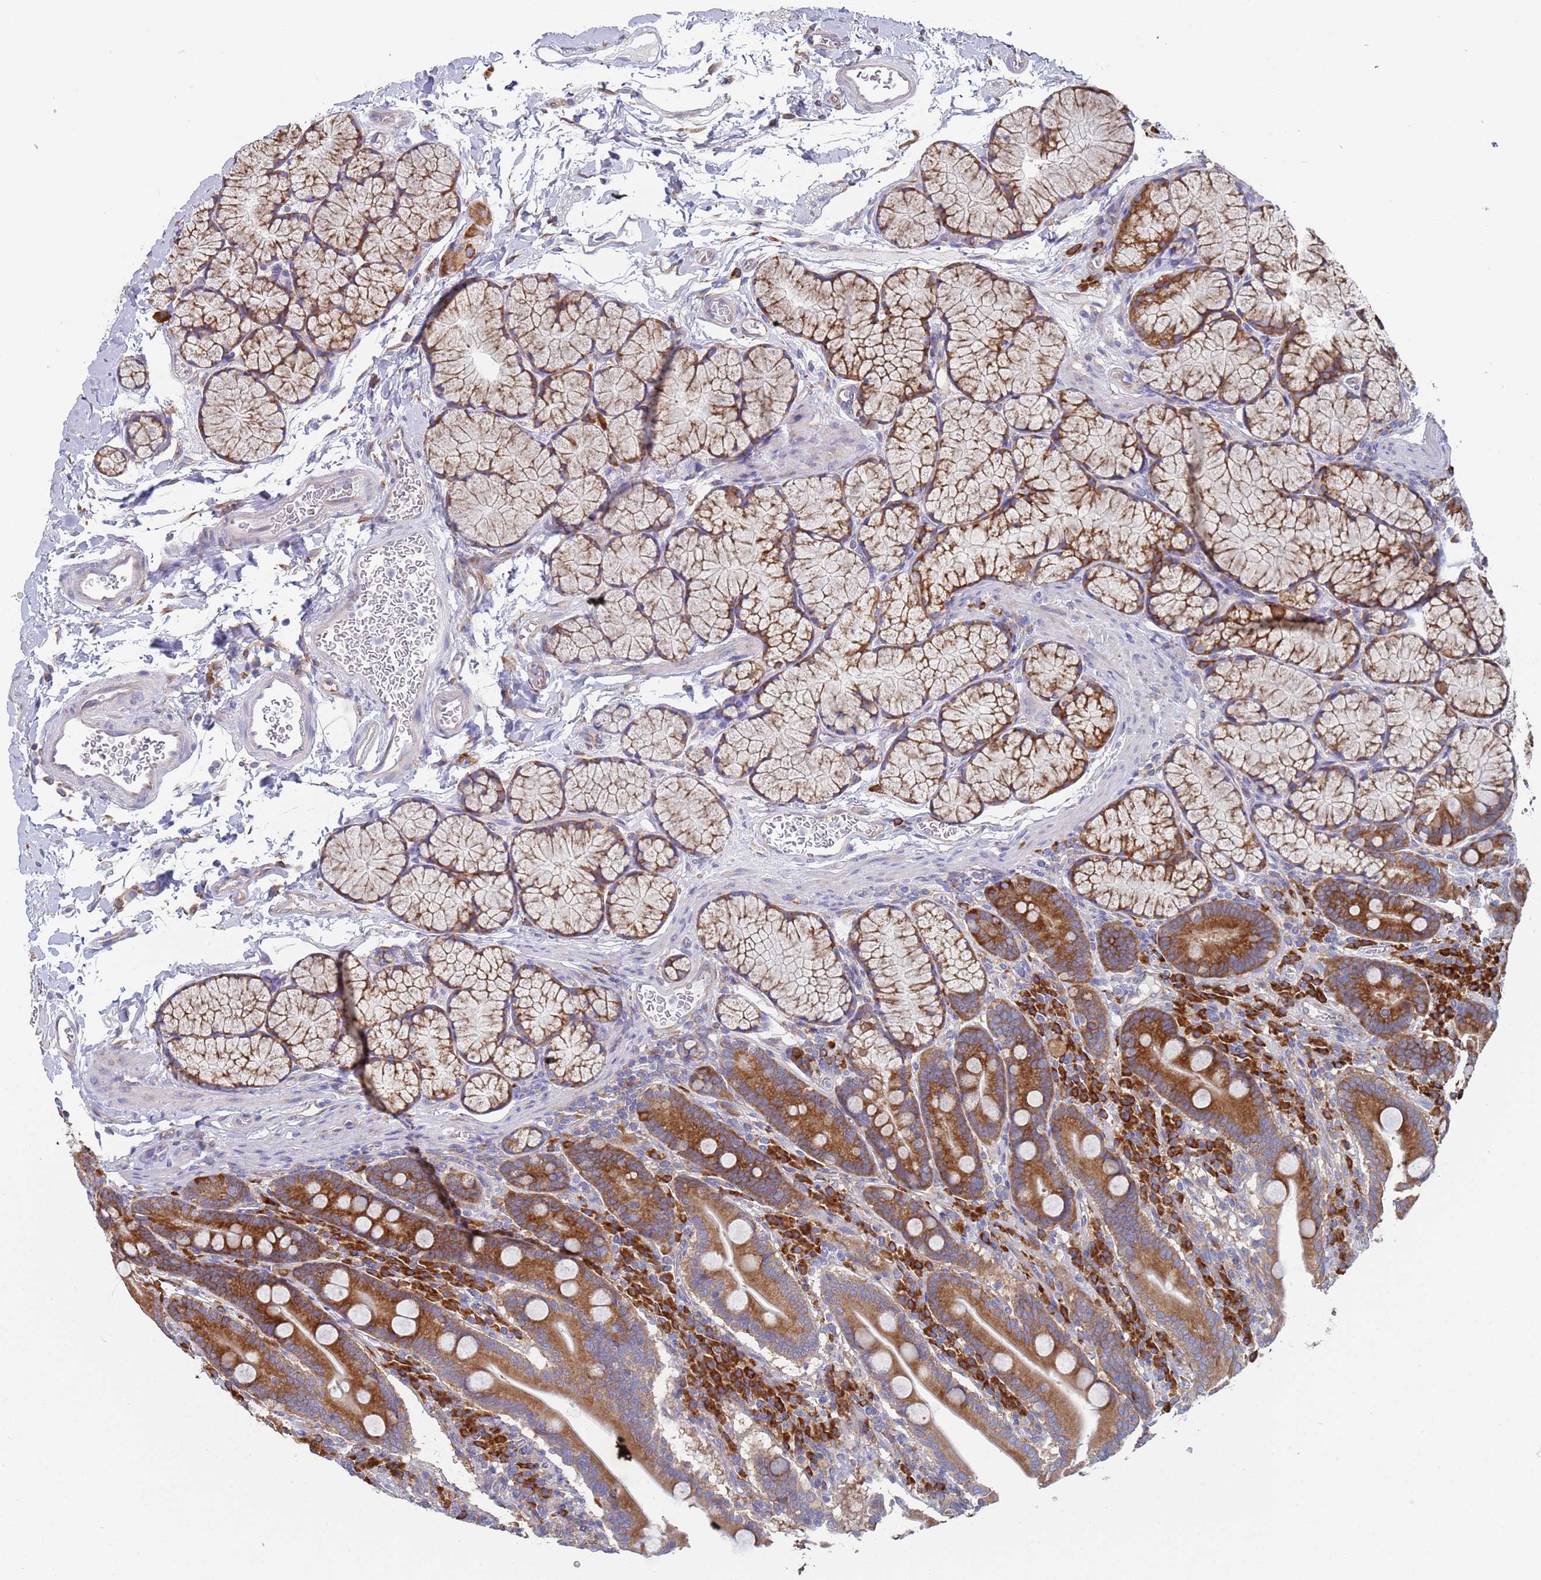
{"staining": {"intensity": "strong", "quantity": ">75%", "location": "cytoplasmic/membranous"}, "tissue": "duodenum", "cell_type": "Glandular cells", "image_type": "normal", "snomed": [{"axis": "morphology", "description": "Normal tissue, NOS"}, {"axis": "topography", "description": "Duodenum"}], "caption": "This photomicrograph exhibits IHC staining of unremarkable human duodenum, with high strong cytoplasmic/membranous expression in approximately >75% of glandular cells.", "gene": "ENSG00000286098", "patient": {"sex": "male", "age": 35}}